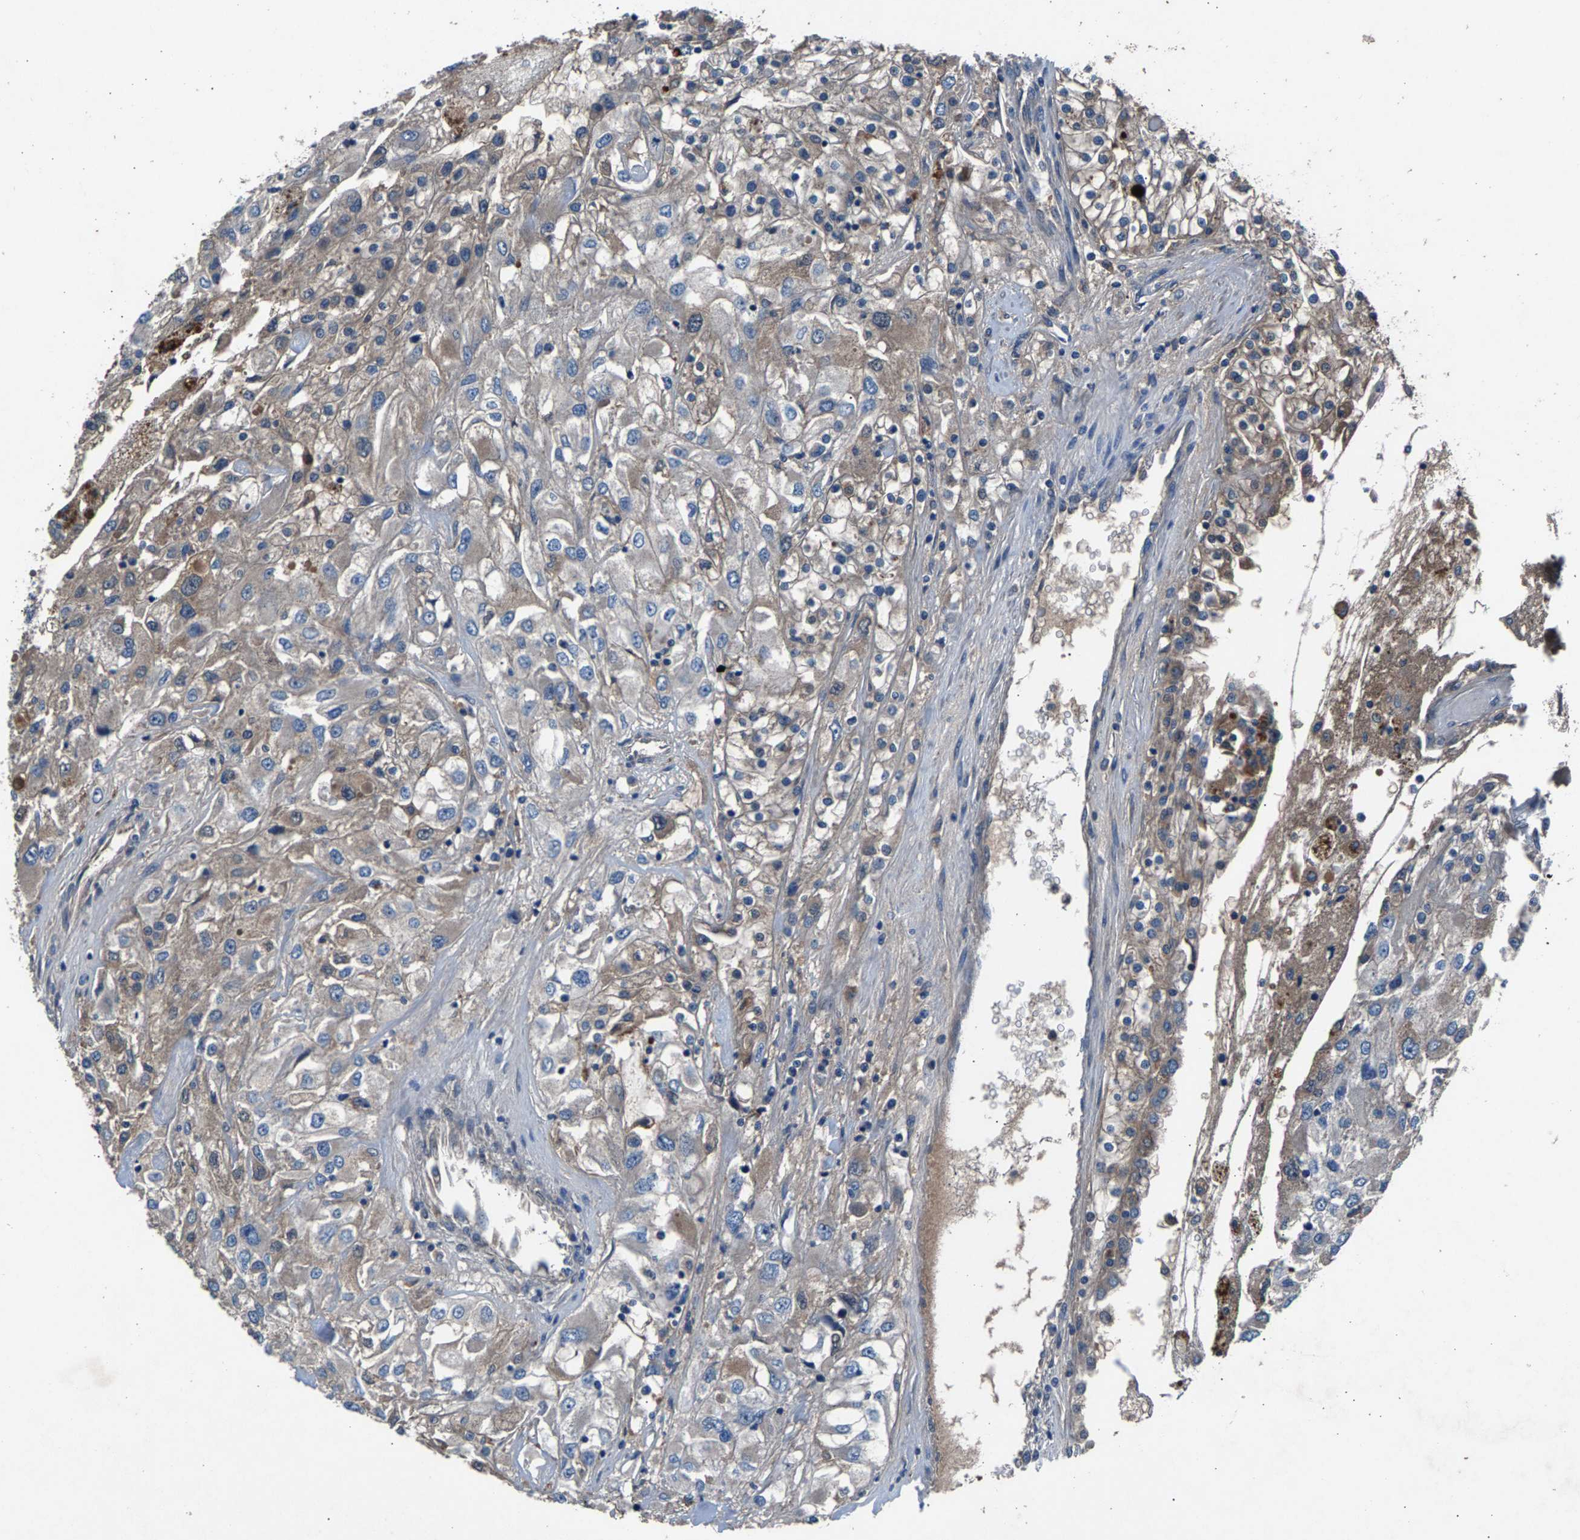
{"staining": {"intensity": "weak", "quantity": "25%-75%", "location": "cytoplasmic/membranous"}, "tissue": "renal cancer", "cell_type": "Tumor cells", "image_type": "cancer", "snomed": [{"axis": "morphology", "description": "Adenocarcinoma, NOS"}, {"axis": "topography", "description": "Kidney"}], "caption": "A brown stain shows weak cytoplasmic/membranous staining of a protein in renal cancer (adenocarcinoma) tumor cells.", "gene": "PRXL2C", "patient": {"sex": "female", "age": 52}}